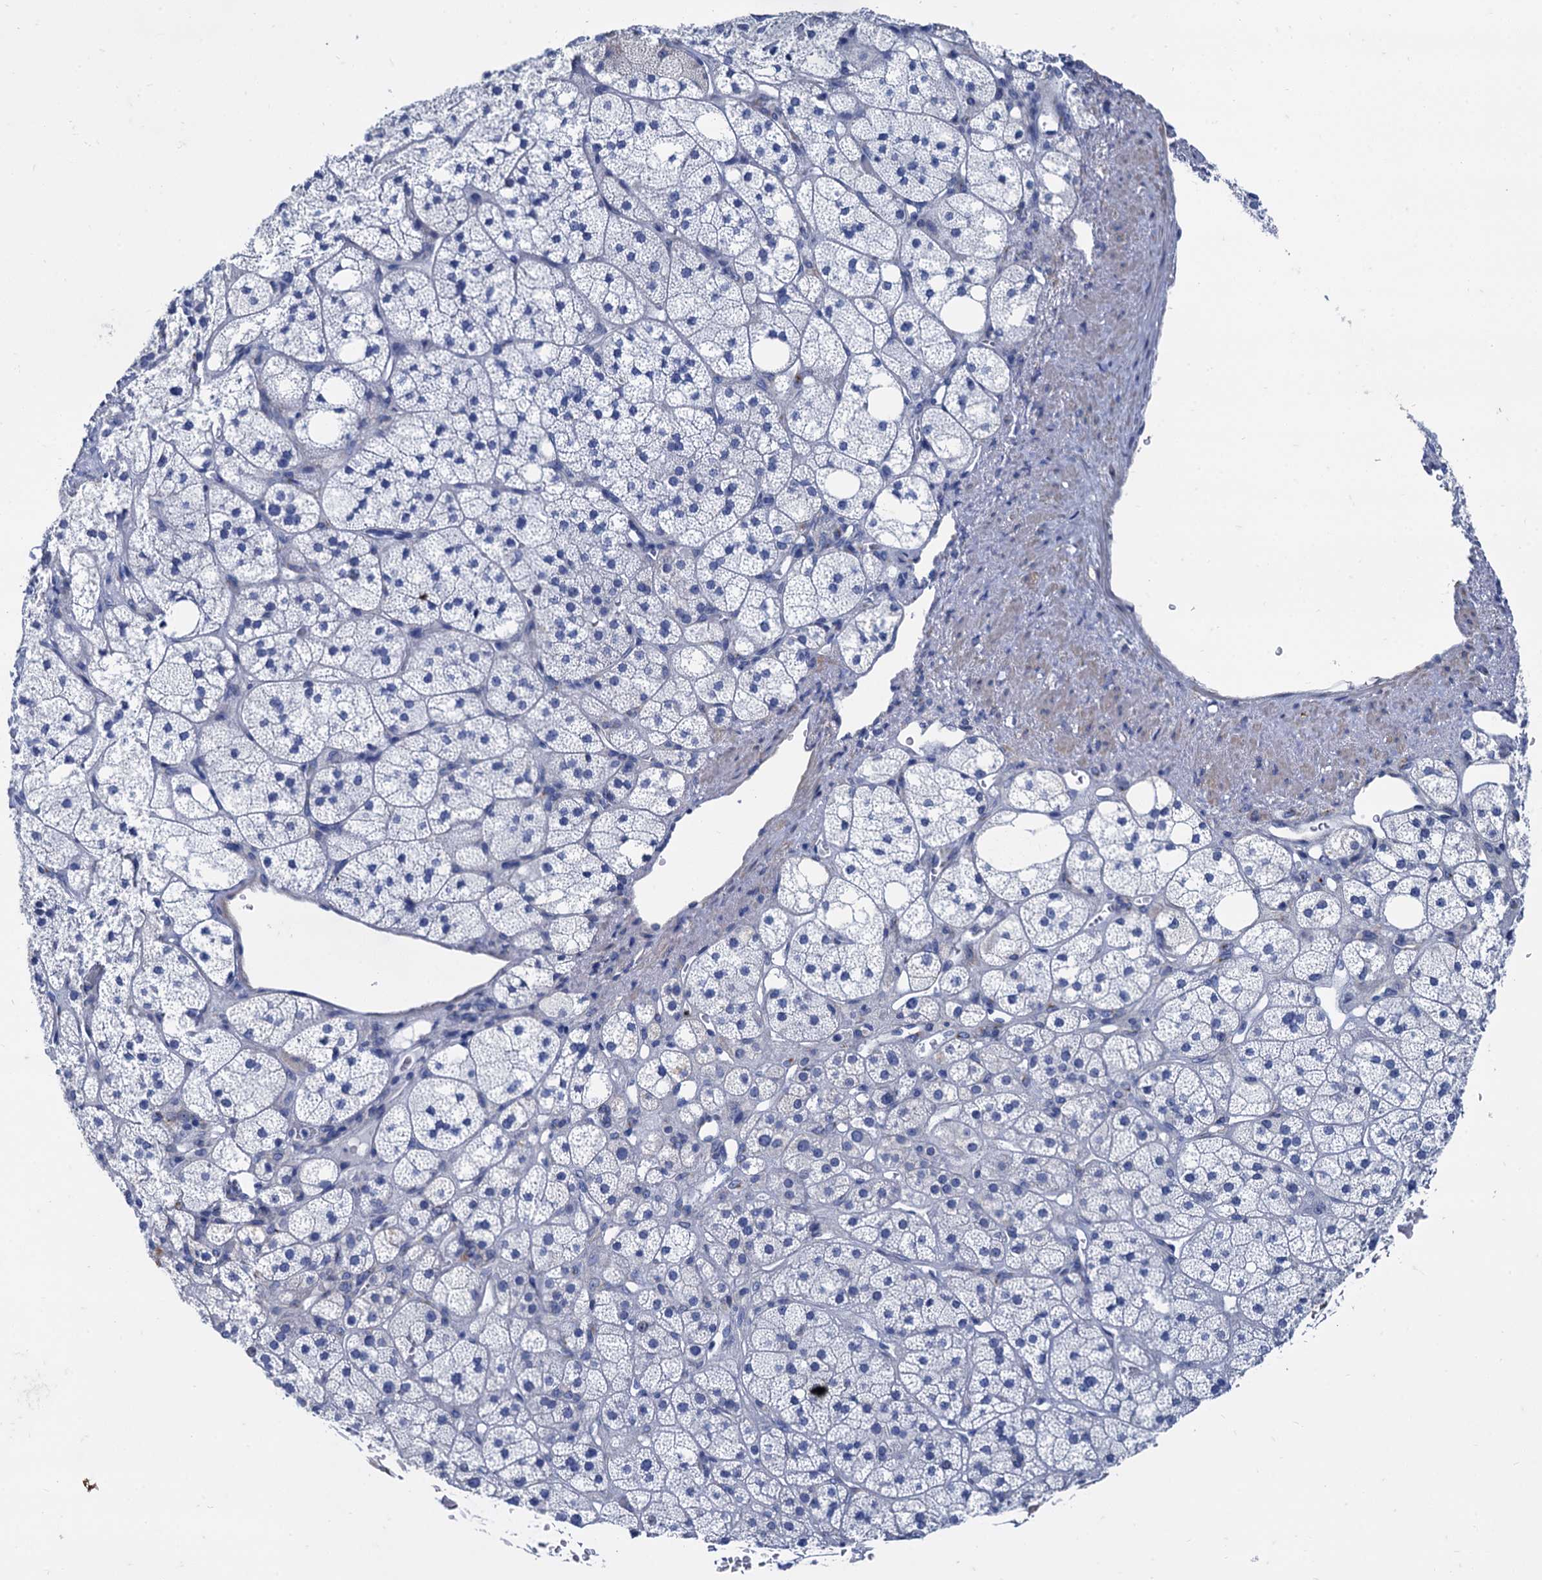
{"staining": {"intensity": "negative", "quantity": "none", "location": "none"}, "tissue": "adrenal gland", "cell_type": "Glandular cells", "image_type": "normal", "snomed": [{"axis": "morphology", "description": "Normal tissue, NOS"}, {"axis": "topography", "description": "Adrenal gland"}], "caption": "DAB (3,3'-diaminobenzidine) immunohistochemical staining of unremarkable human adrenal gland shows no significant staining in glandular cells.", "gene": "FOXR2", "patient": {"sex": "male", "age": 61}}